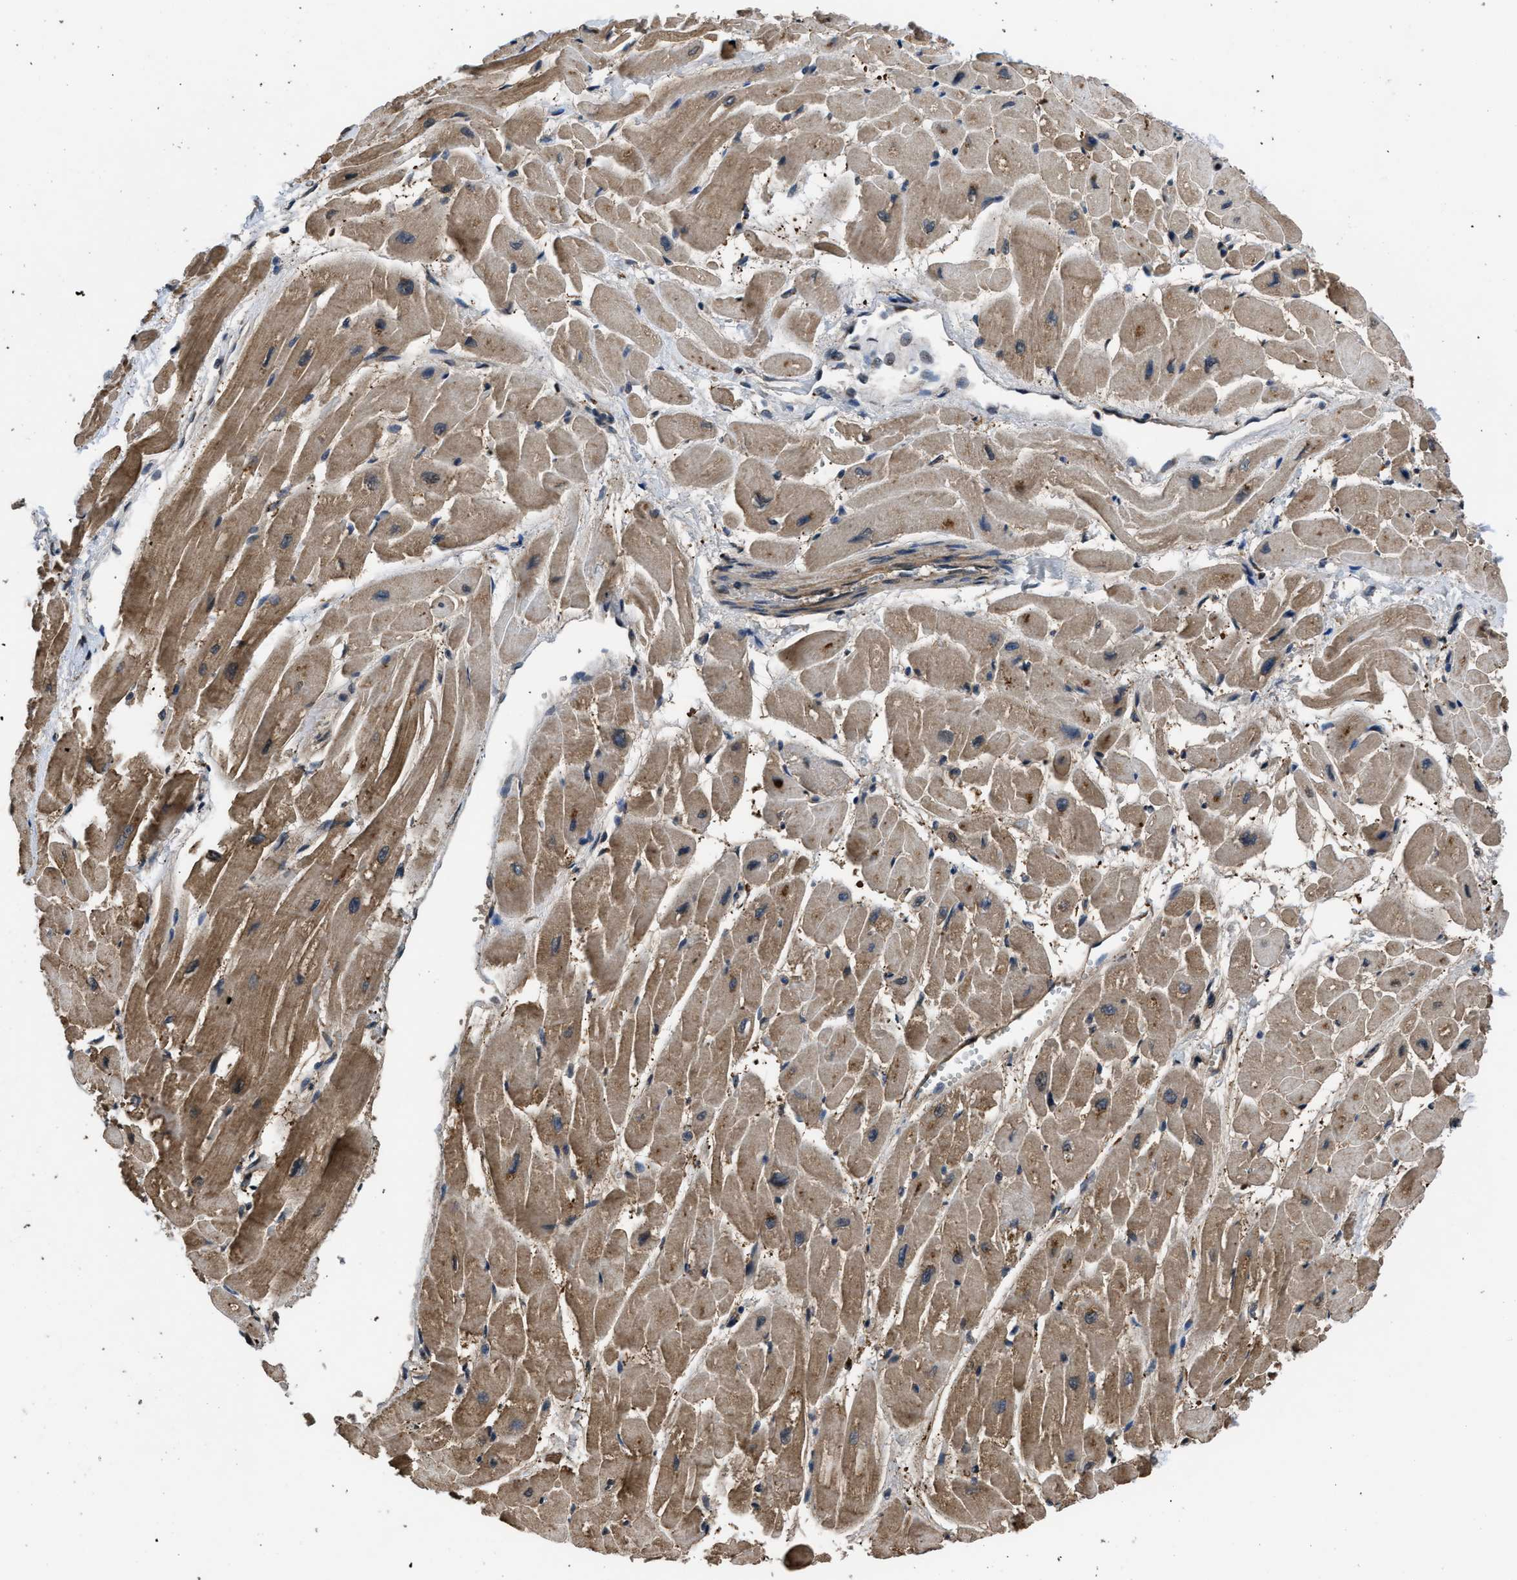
{"staining": {"intensity": "moderate", "quantity": ">75%", "location": "cytoplasmic/membranous"}, "tissue": "heart muscle", "cell_type": "Cardiomyocytes", "image_type": "normal", "snomed": [{"axis": "morphology", "description": "Normal tissue, NOS"}, {"axis": "topography", "description": "Heart"}], "caption": "Brown immunohistochemical staining in normal heart muscle reveals moderate cytoplasmic/membranous positivity in about >75% of cardiomyocytes.", "gene": "CTBS", "patient": {"sex": "male", "age": 45}}